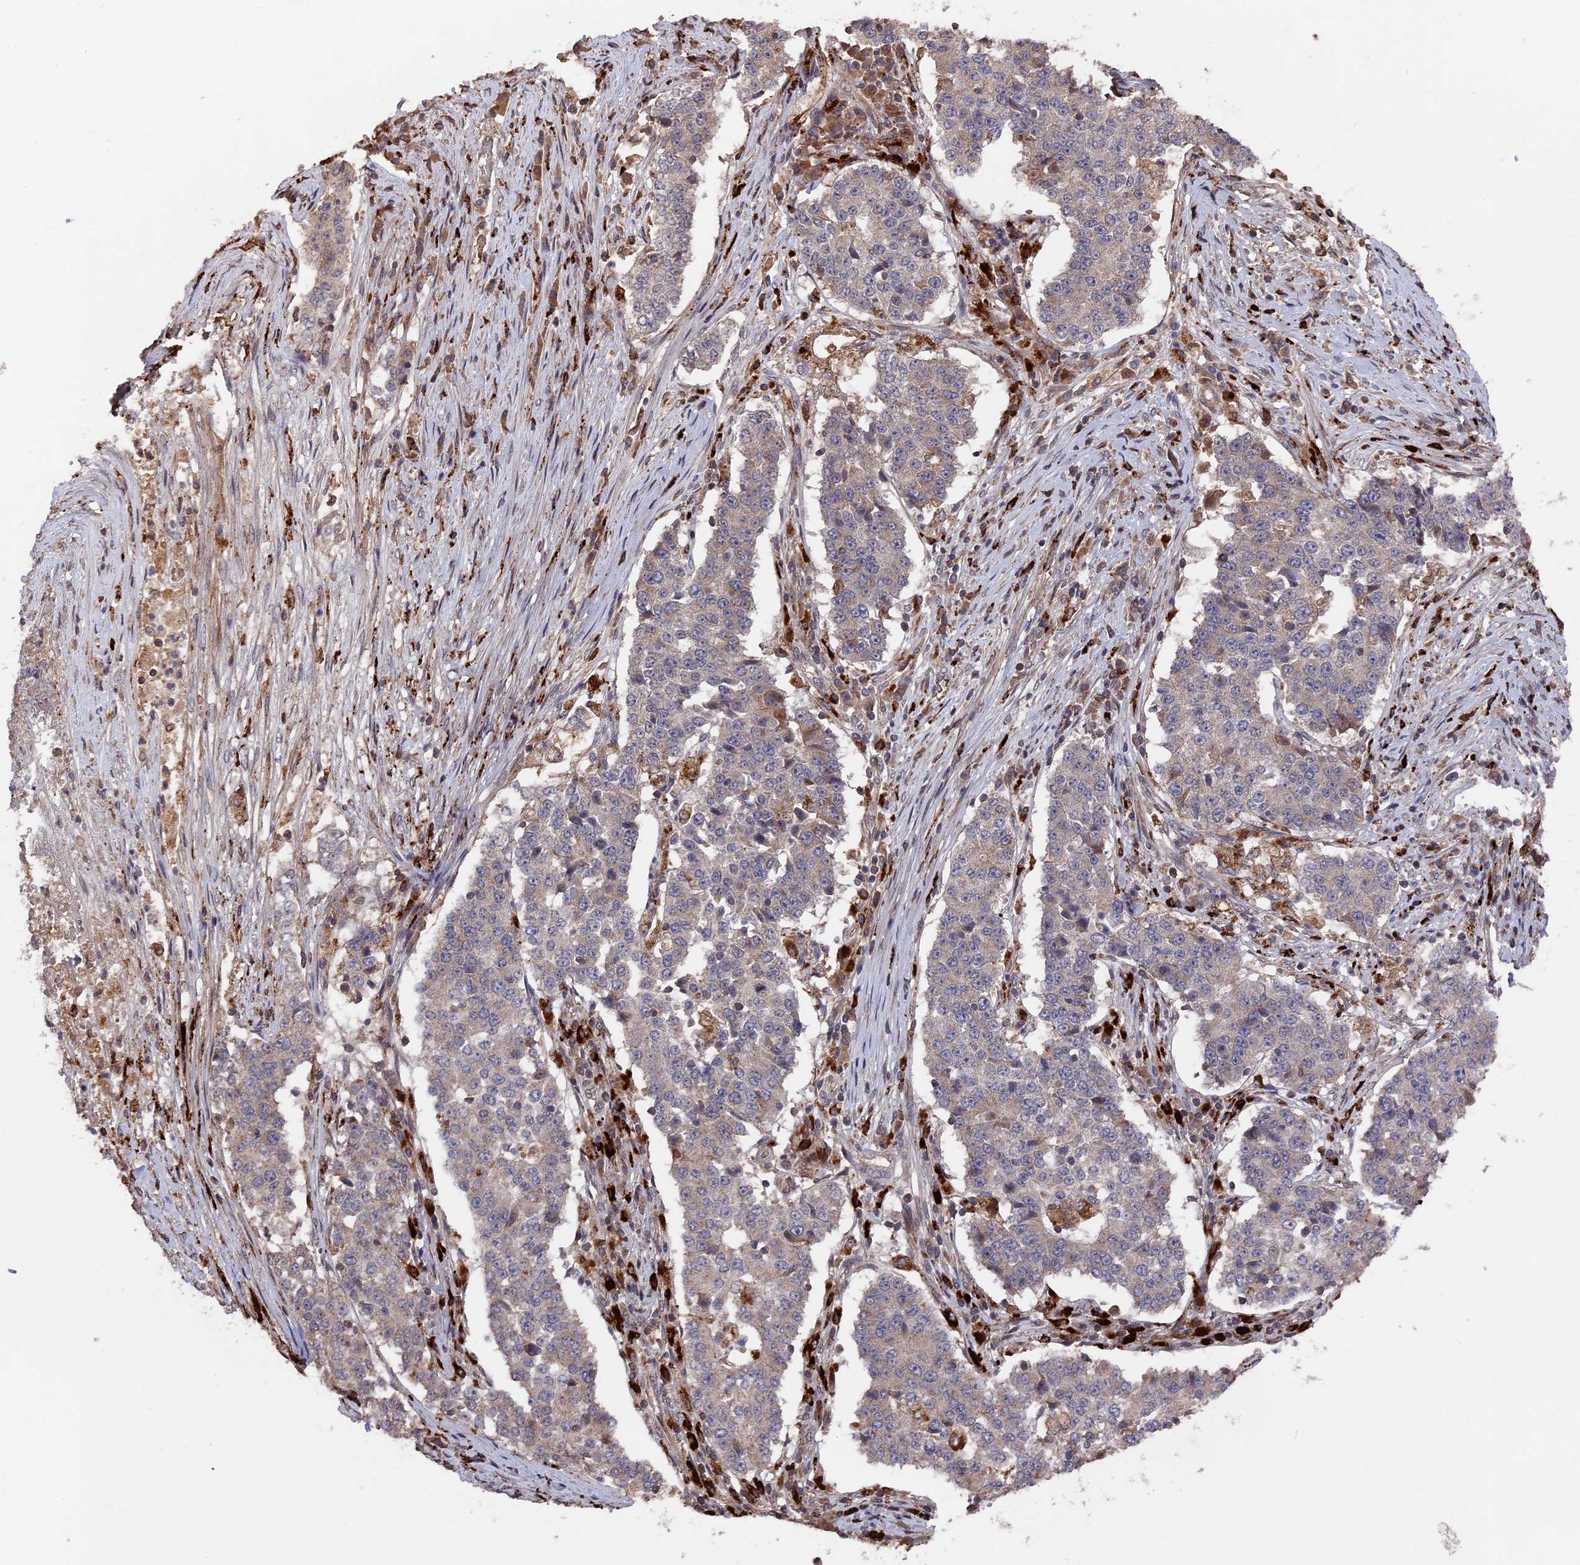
{"staining": {"intensity": "weak", "quantity": "<25%", "location": "cytoplasmic/membranous"}, "tissue": "stomach cancer", "cell_type": "Tumor cells", "image_type": "cancer", "snomed": [{"axis": "morphology", "description": "Adenocarcinoma, NOS"}, {"axis": "topography", "description": "Stomach"}], "caption": "Immunohistochemistry of stomach cancer (adenocarcinoma) reveals no staining in tumor cells. Brightfield microscopy of immunohistochemistry (IHC) stained with DAB (3,3'-diaminobenzidine) (brown) and hematoxylin (blue), captured at high magnification.", "gene": "TELO2", "patient": {"sex": "male", "age": 59}}